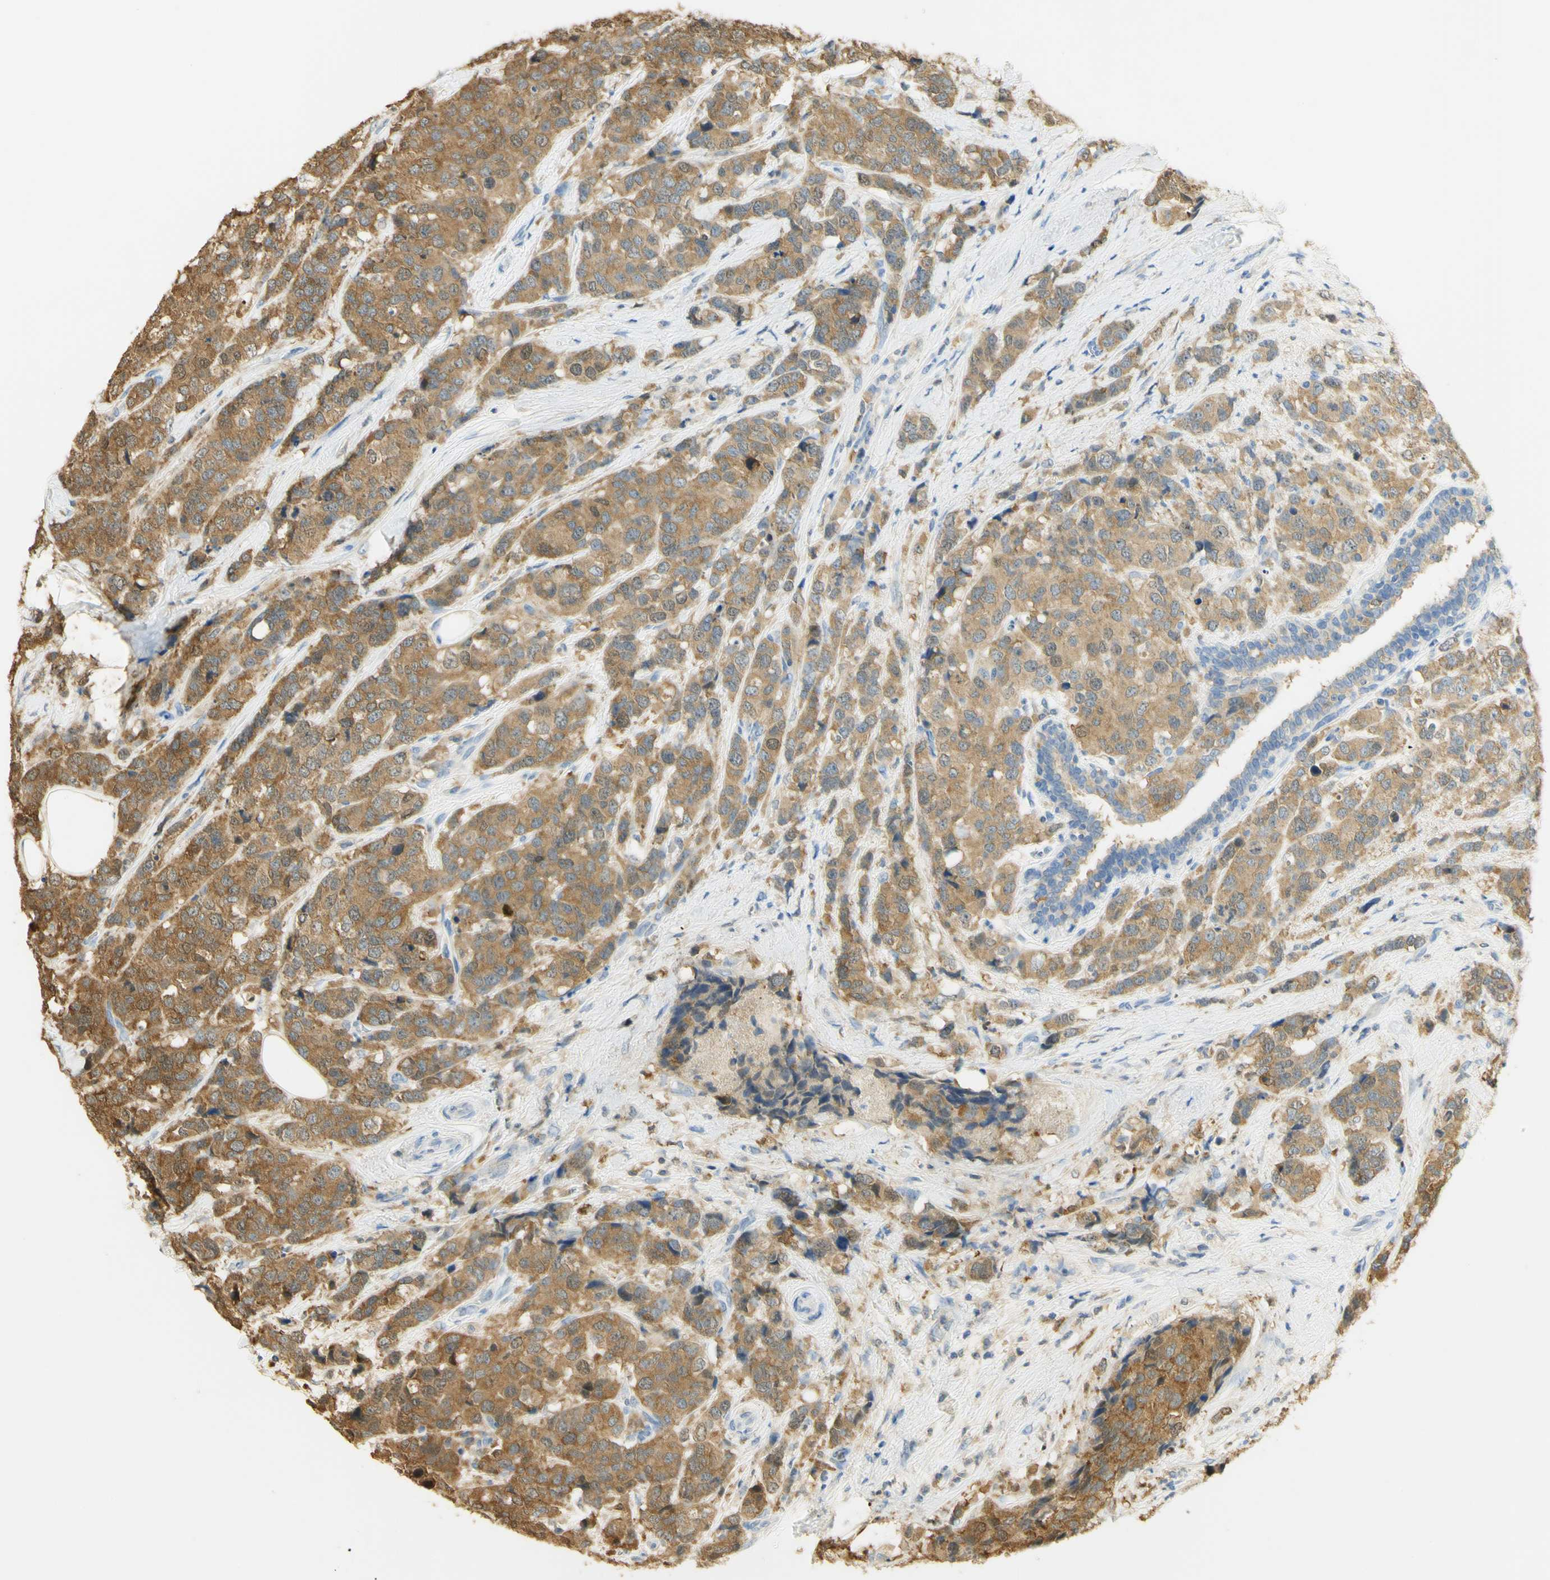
{"staining": {"intensity": "moderate", "quantity": ">75%", "location": "cytoplasmic/membranous"}, "tissue": "breast cancer", "cell_type": "Tumor cells", "image_type": "cancer", "snomed": [{"axis": "morphology", "description": "Lobular carcinoma"}, {"axis": "topography", "description": "Breast"}], "caption": "Breast lobular carcinoma tissue displays moderate cytoplasmic/membranous staining in about >75% of tumor cells, visualized by immunohistochemistry. The staining was performed using DAB (3,3'-diaminobenzidine), with brown indicating positive protein expression. Nuclei are stained blue with hematoxylin.", "gene": "PAK1", "patient": {"sex": "female", "age": 59}}